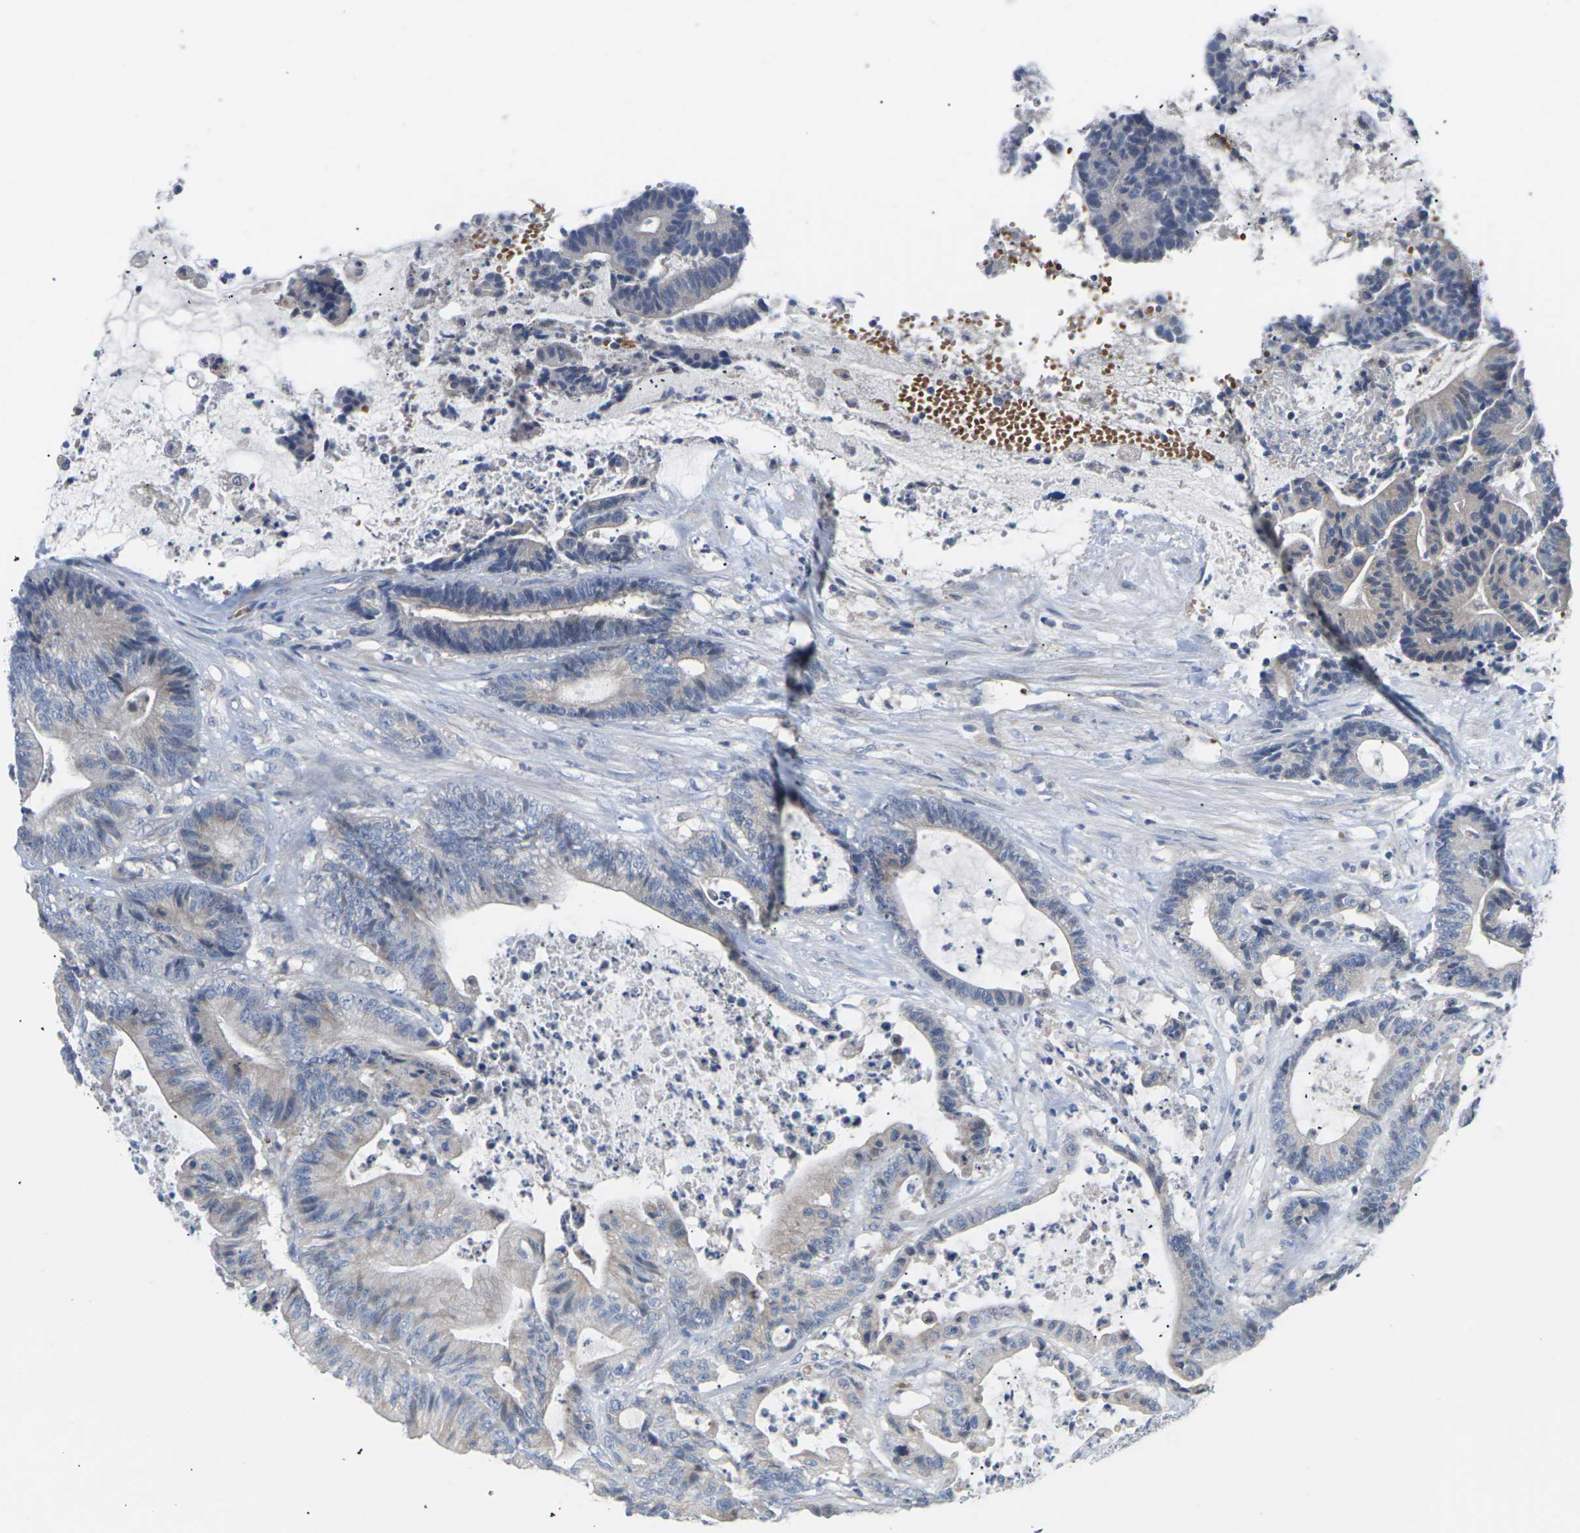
{"staining": {"intensity": "negative", "quantity": "none", "location": "none"}, "tissue": "colorectal cancer", "cell_type": "Tumor cells", "image_type": "cancer", "snomed": [{"axis": "morphology", "description": "Adenocarcinoma, NOS"}, {"axis": "topography", "description": "Colon"}], "caption": "The histopathology image exhibits no significant staining in tumor cells of colorectal cancer (adenocarcinoma).", "gene": "TMCO4", "patient": {"sex": "female", "age": 84}}